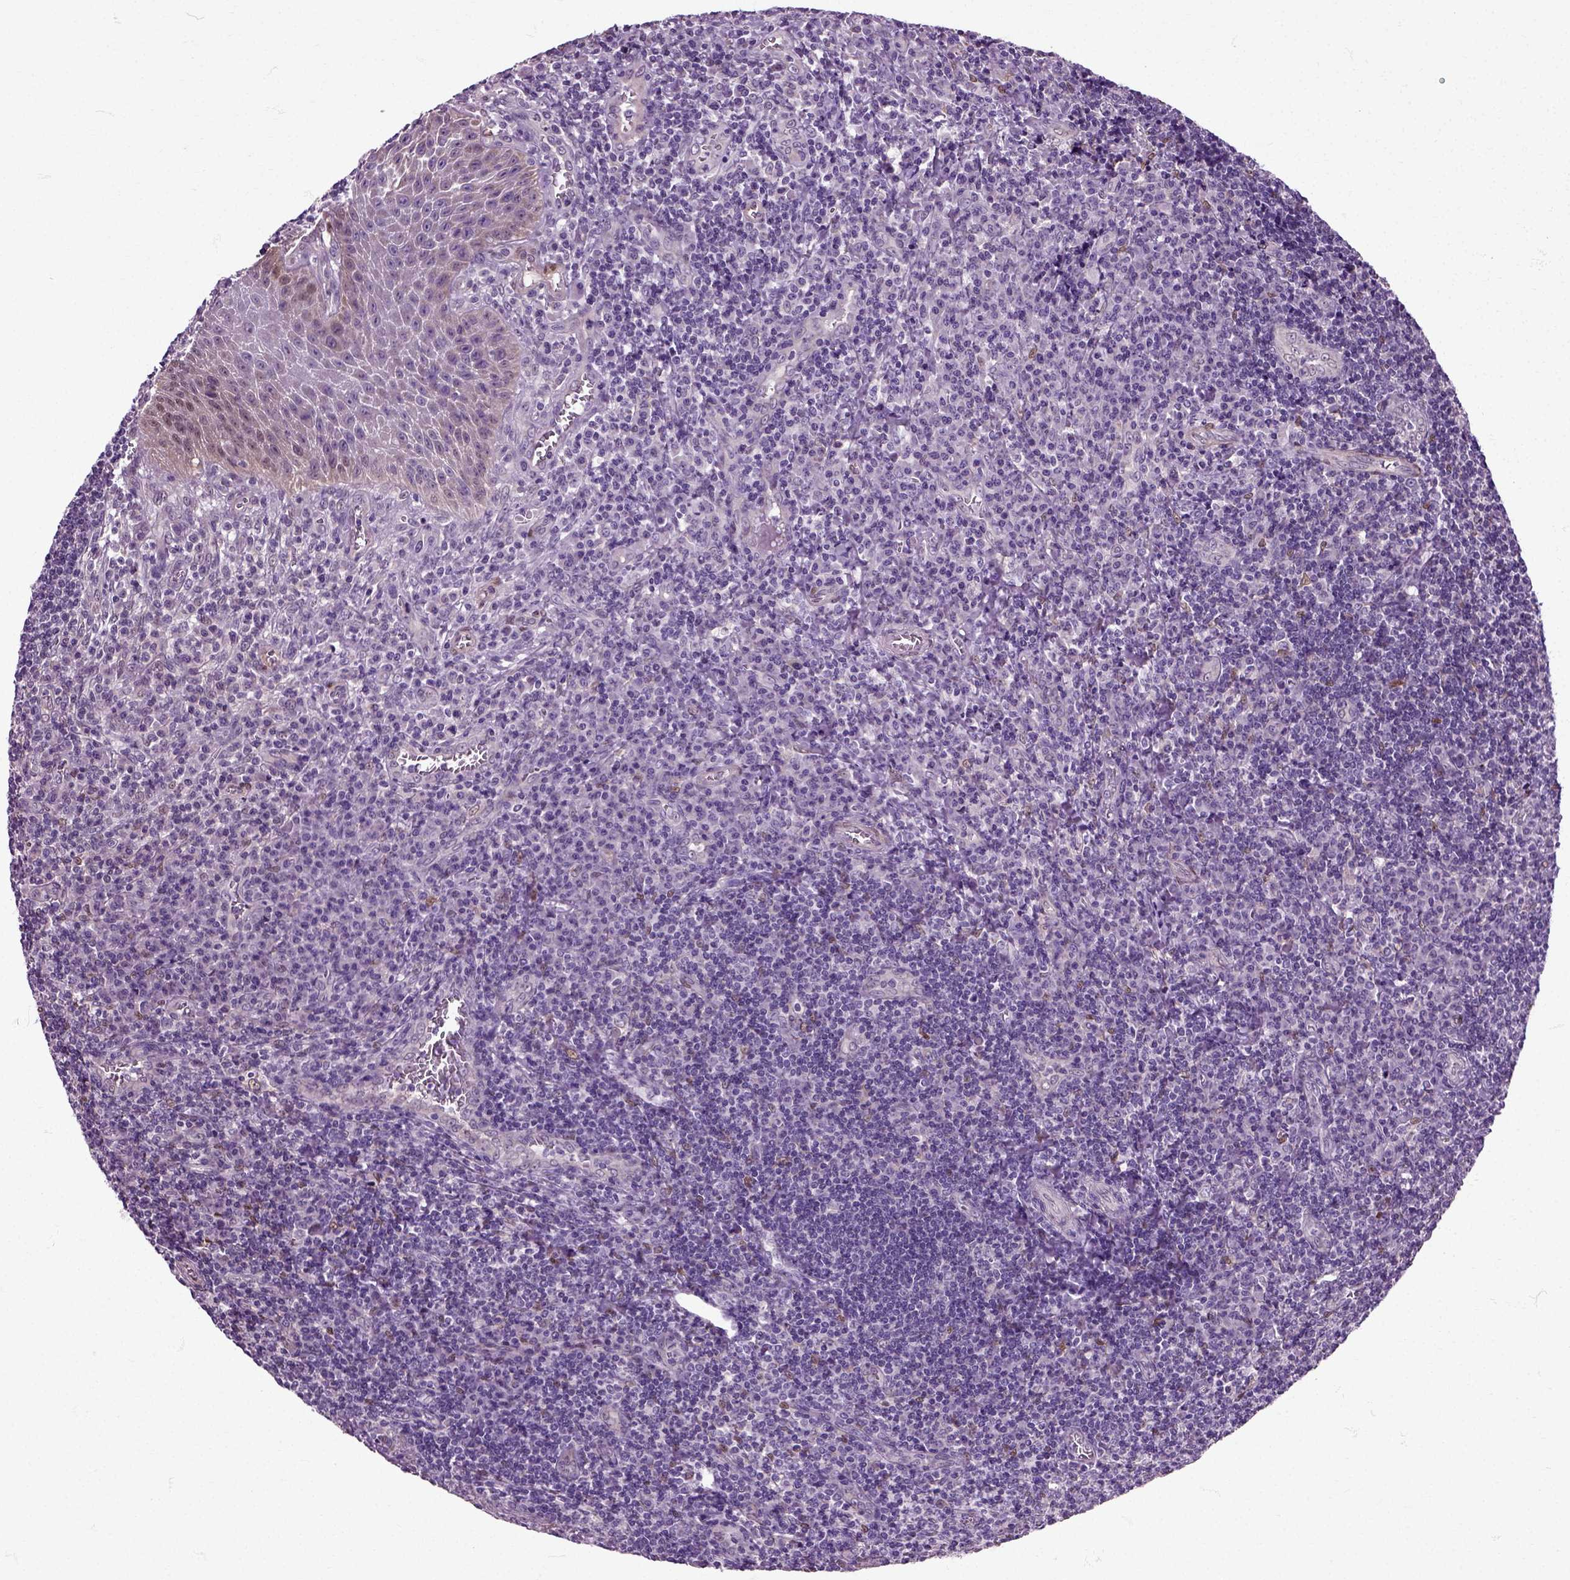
{"staining": {"intensity": "negative", "quantity": "none", "location": "none"}, "tissue": "tonsil", "cell_type": "Germinal center cells", "image_type": "normal", "snomed": [{"axis": "morphology", "description": "Normal tissue, NOS"}, {"axis": "topography", "description": "Tonsil"}], "caption": "IHC of benign human tonsil exhibits no positivity in germinal center cells. (DAB (3,3'-diaminobenzidine) IHC, high magnification).", "gene": "HSPA2", "patient": {"sex": "male", "age": 33}}